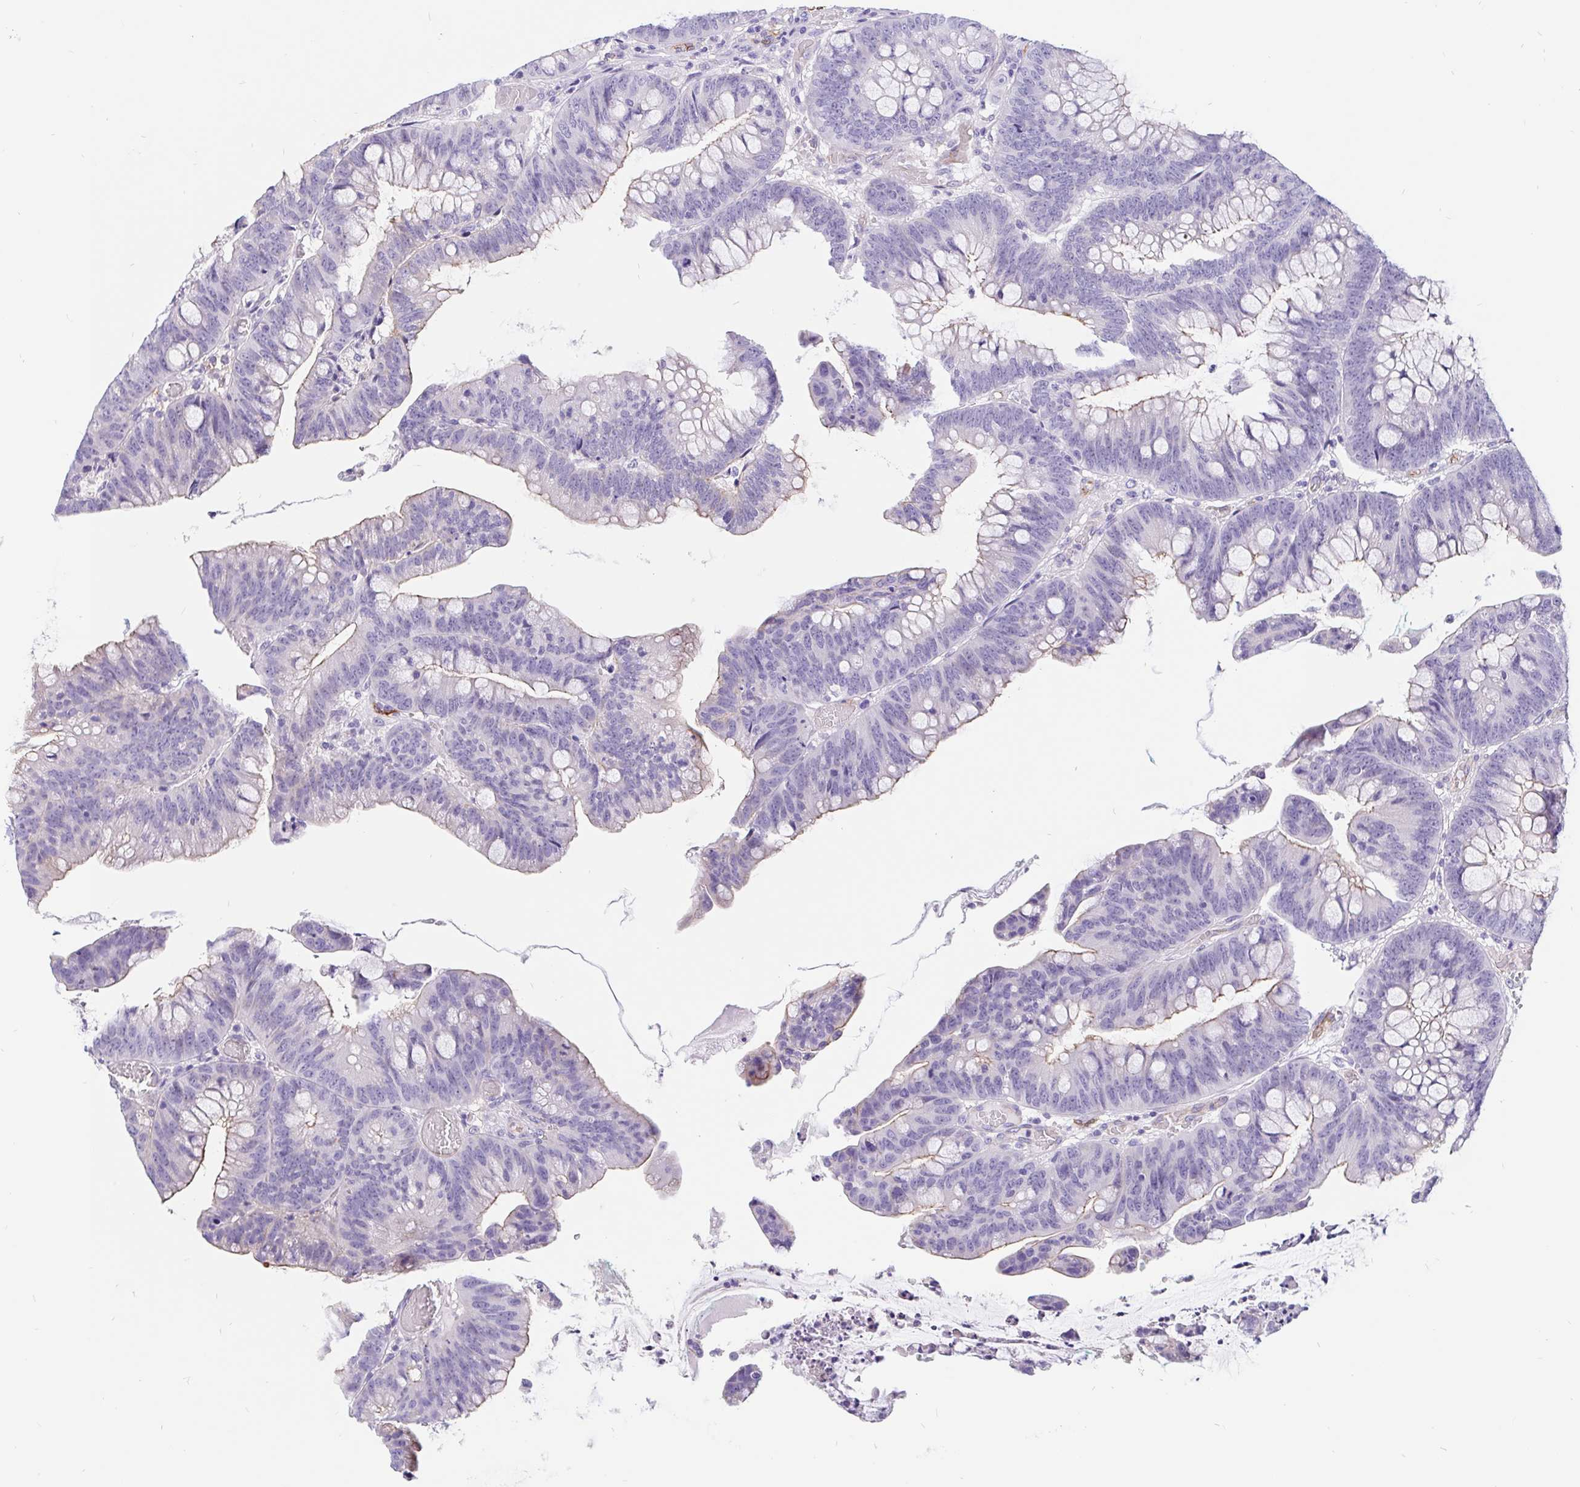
{"staining": {"intensity": "weak", "quantity": "<25%", "location": "cytoplasmic/membranous"}, "tissue": "colorectal cancer", "cell_type": "Tumor cells", "image_type": "cancer", "snomed": [{"axis": "morphology", "description": "Adenocarcinoma, NOS"}, {"axis": "topography", "description": "Colon"}], "caption": "The image displays no significant positivity in tumor cells of colorectal cancer.", "gene": "LIMCH1", "patient": {"sex": "male", "age": 62}}